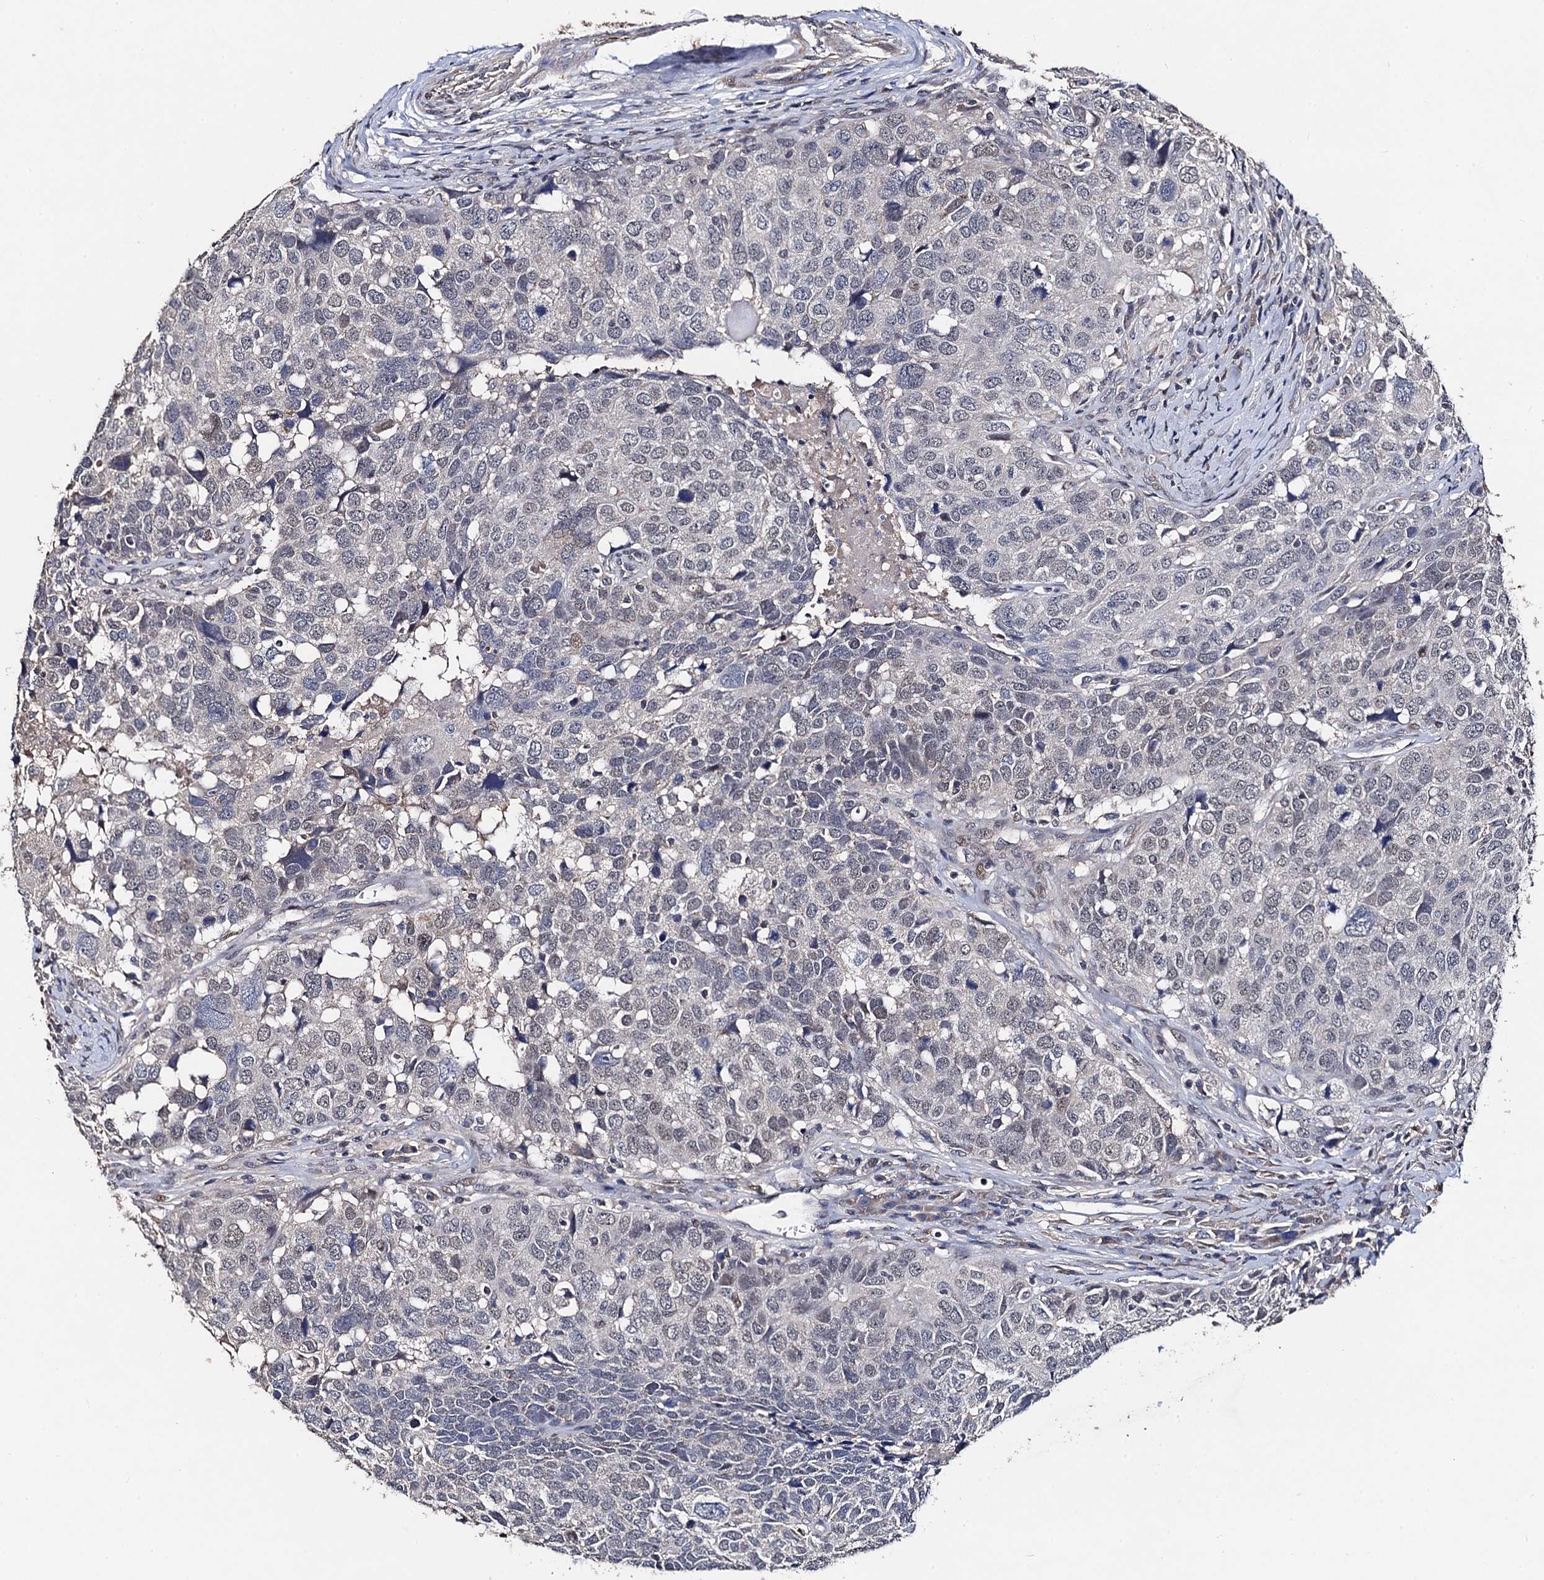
{"staining": {"intensity": "negative", "quantity": "none", "location": "none"}, "tissue": "head and neck cancer", "cell_type": "Tumor cells", "image_type": "cancer", "snomed": [{"axis": "morphology", "description": "Squamous cell carcinoma, NOS"}, {"axis": "topography", "description": "Head-Neck"}], "caption": "Tumor cells are negative for brown protein staining in head and neck squamous cell carcinoma.", "gene": "PPTC7", "patient": {"sex": "male", "age": 66}}